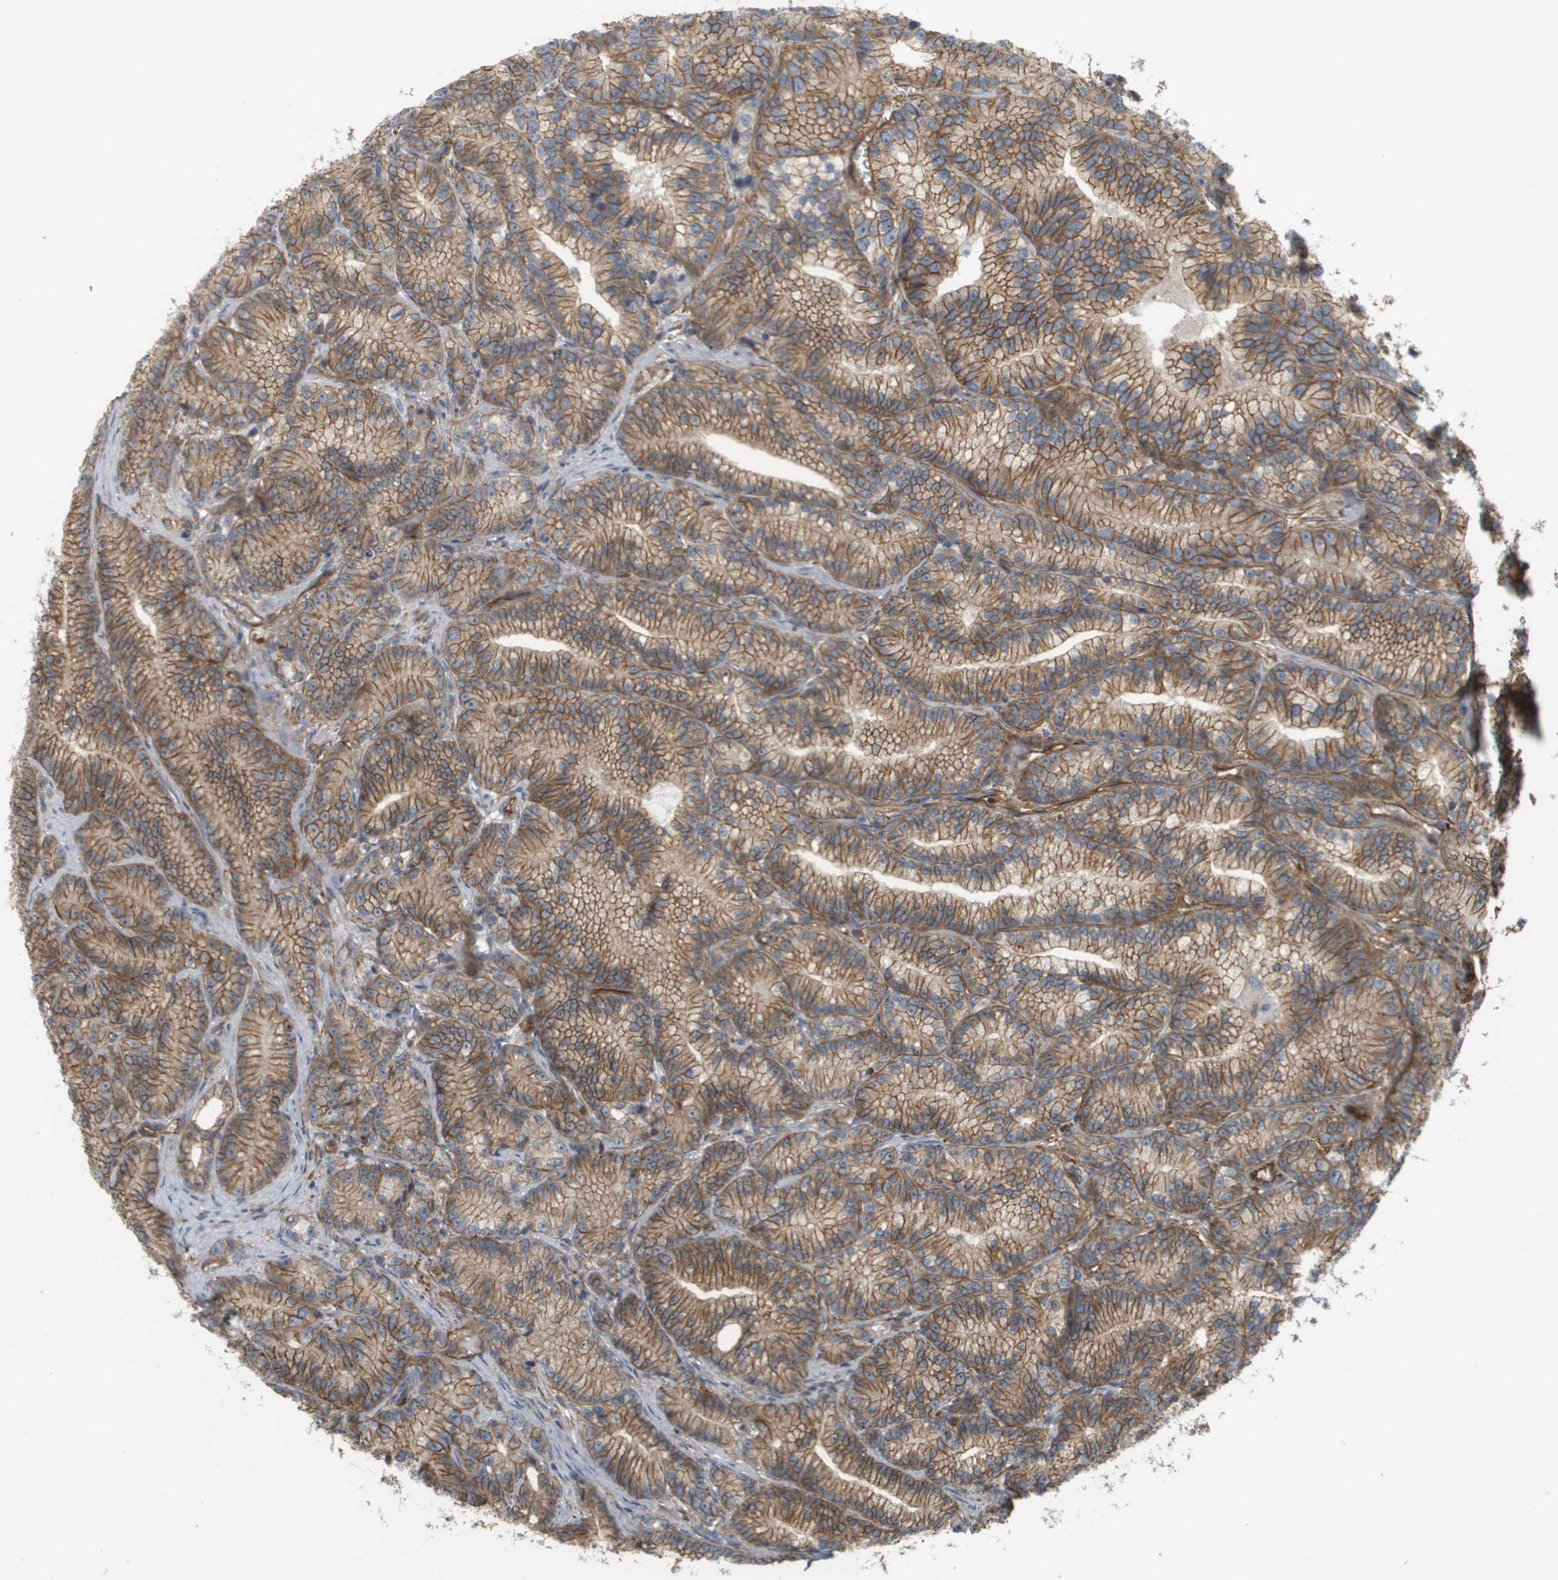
{"staining": {"intensity": "moderate", "quantity": ">75%", "location": "cytoplasmic/membranous"}, "tissue": "prostate cancer", "cell_type": "Tumor cells", "image_type": "cancer", "snomed": [{"axis": "morphology", "description": "Adenocarcinoma, Low grade"}, {"axis": "topography", "description": "Prostate"}], "caption": "Prostate low-grade adenocarcinoma stained with immunohistochemistry exhibits moderate cytoplasmic/membranous expression in about >75% of tumor cells.", "gene": "SGMS2", "patient": {"sex": "male", "age": 89}}